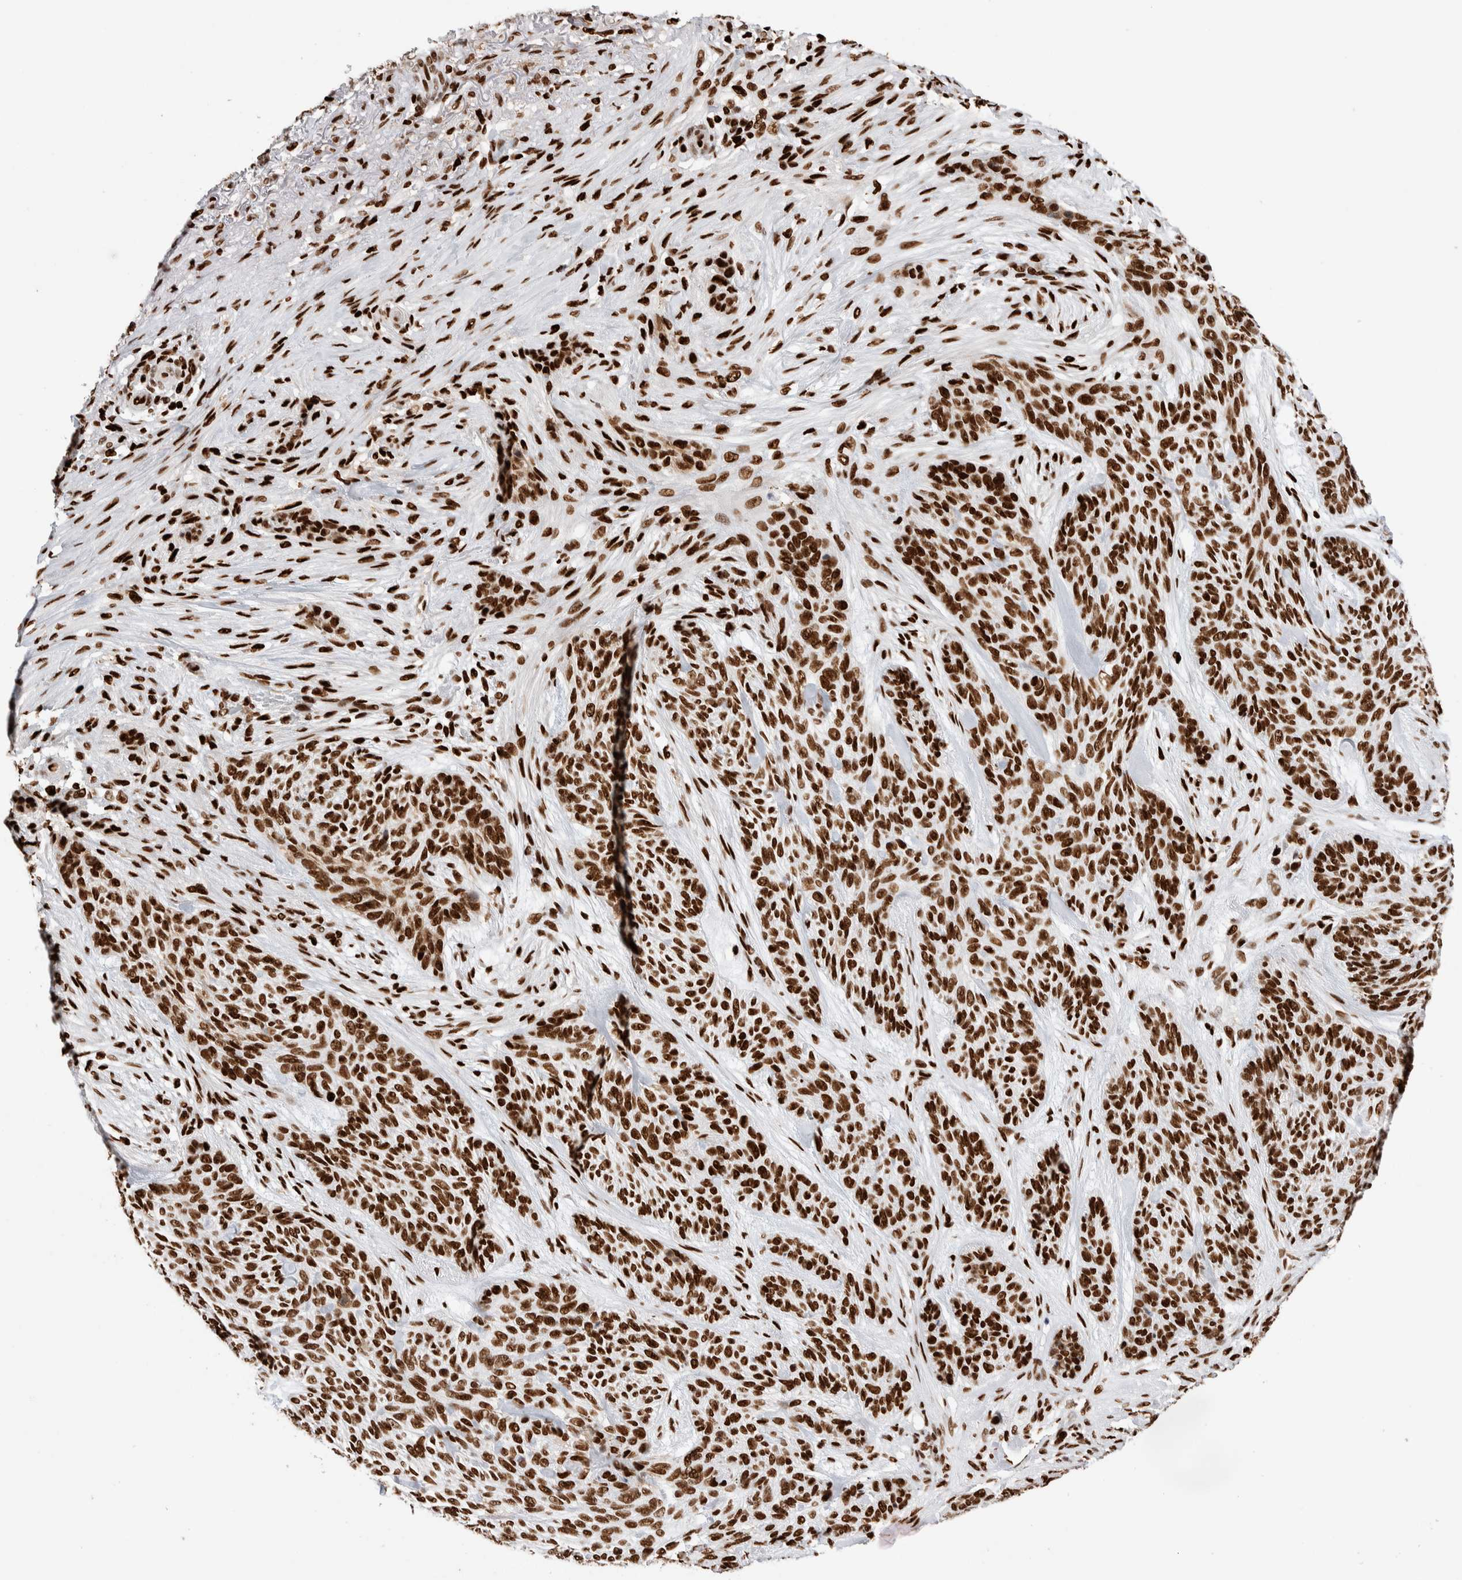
{"staining": {"intensity": "strong", "quantity": ">75%", "location": "nuclear"}, "tissue": "skin cancer", "cell_type": "Tumor cells", "image_type": "cancer", "snomed": [{"axis": "morphology", "description": "Basal cell carcinoma"}, {"axis": "topography", "description": "Skin"}], "caption": "The photomicrograph reveals a brown stain indicating the presence of a protein in the nuclear of tumor cells in basal cell carcinoma (skin).", "gene": "RNASEK-C17orf49", "patient": {"sex": "male", "age": 55}}